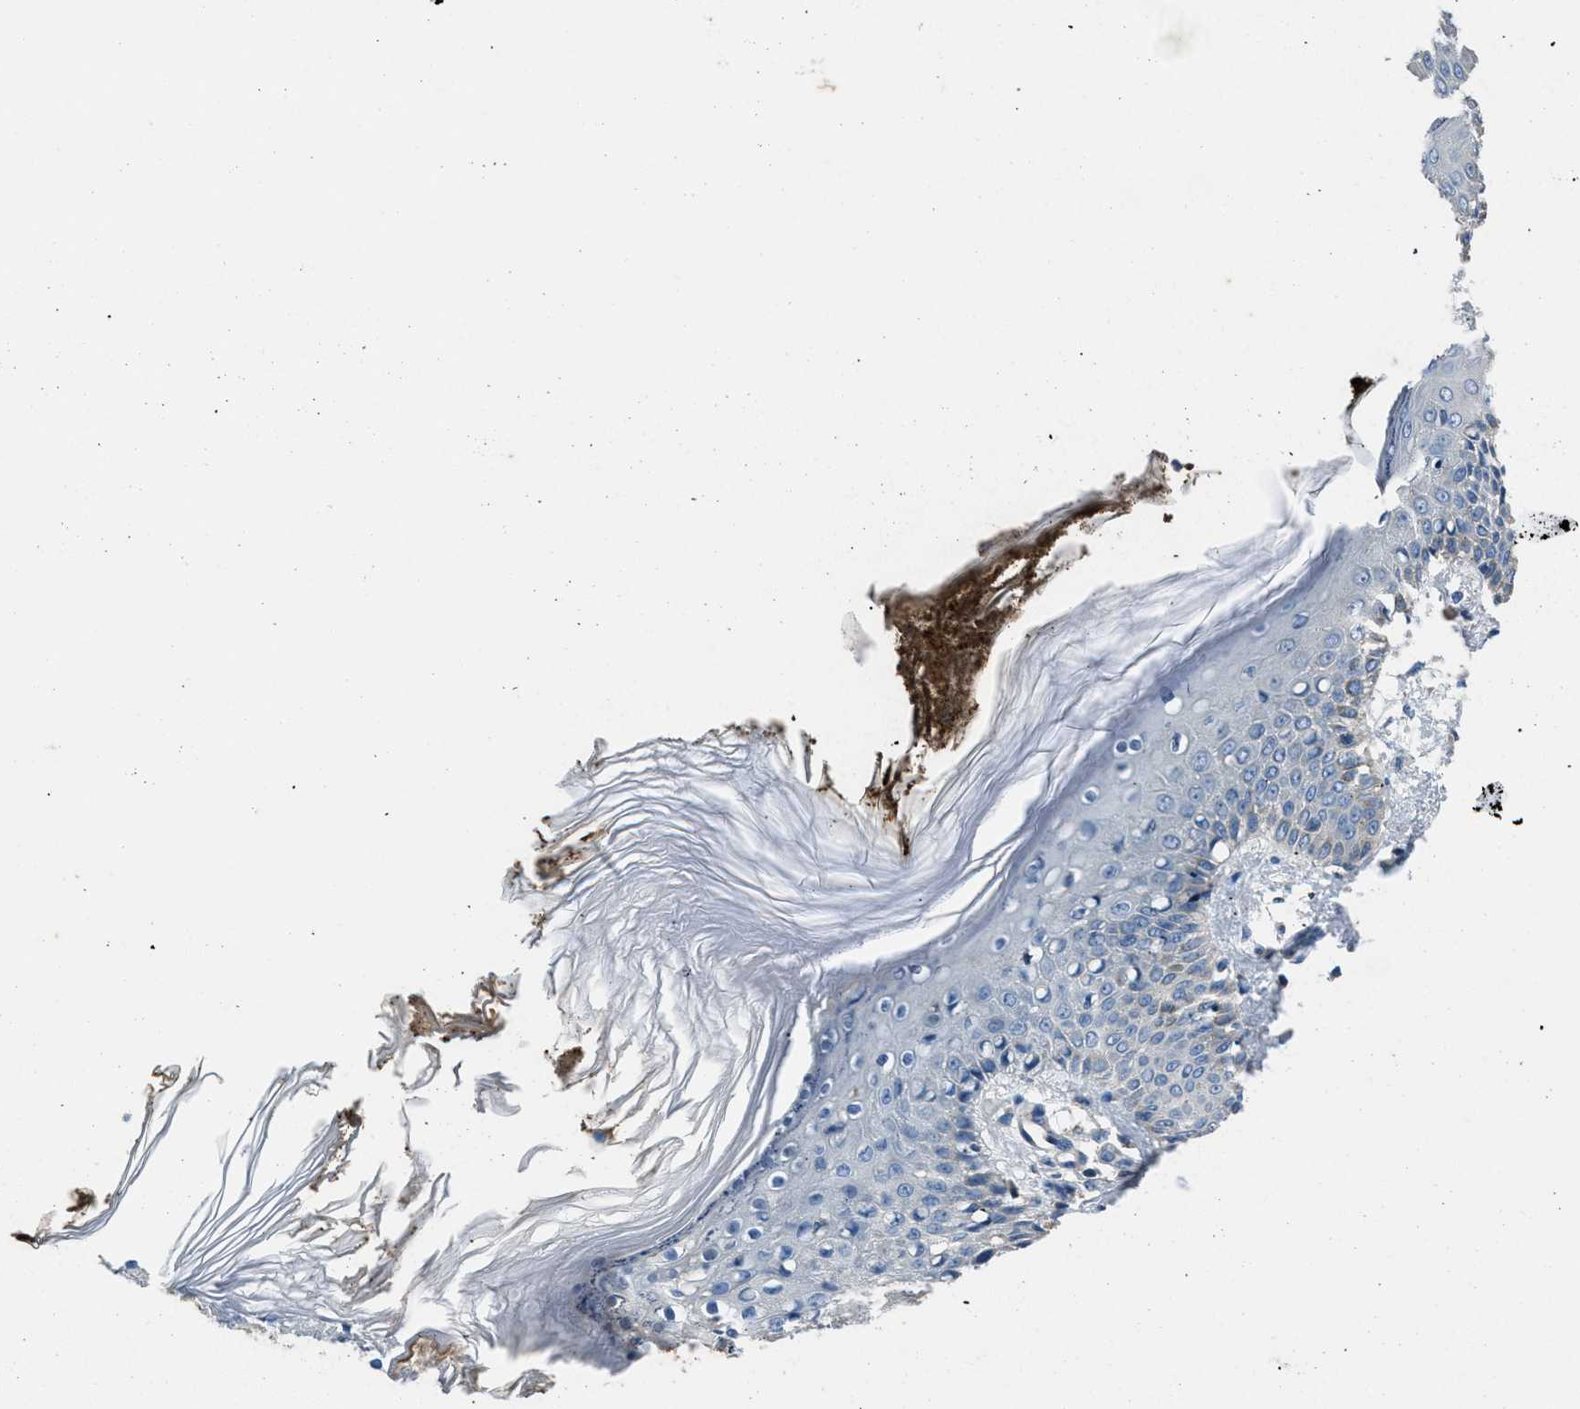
{"staining": {"intensity": "negative", "quantity": "none", "location": "none"}, "tissue": "skin", "cell_type": "Fibroblasts", "image_type": "normal", "snomed": [{"axis": "morphology", "description": "Normal tissue, NOS"}, {"axis": "topography", "description": "Skin"}], "caption": "IHC histopathology image of normal skin: skin stained with DAB shows no significant protein expression in fibroblasts.", "gene": "SGCZ", "patient": {"sex": "male", "age": 53}}